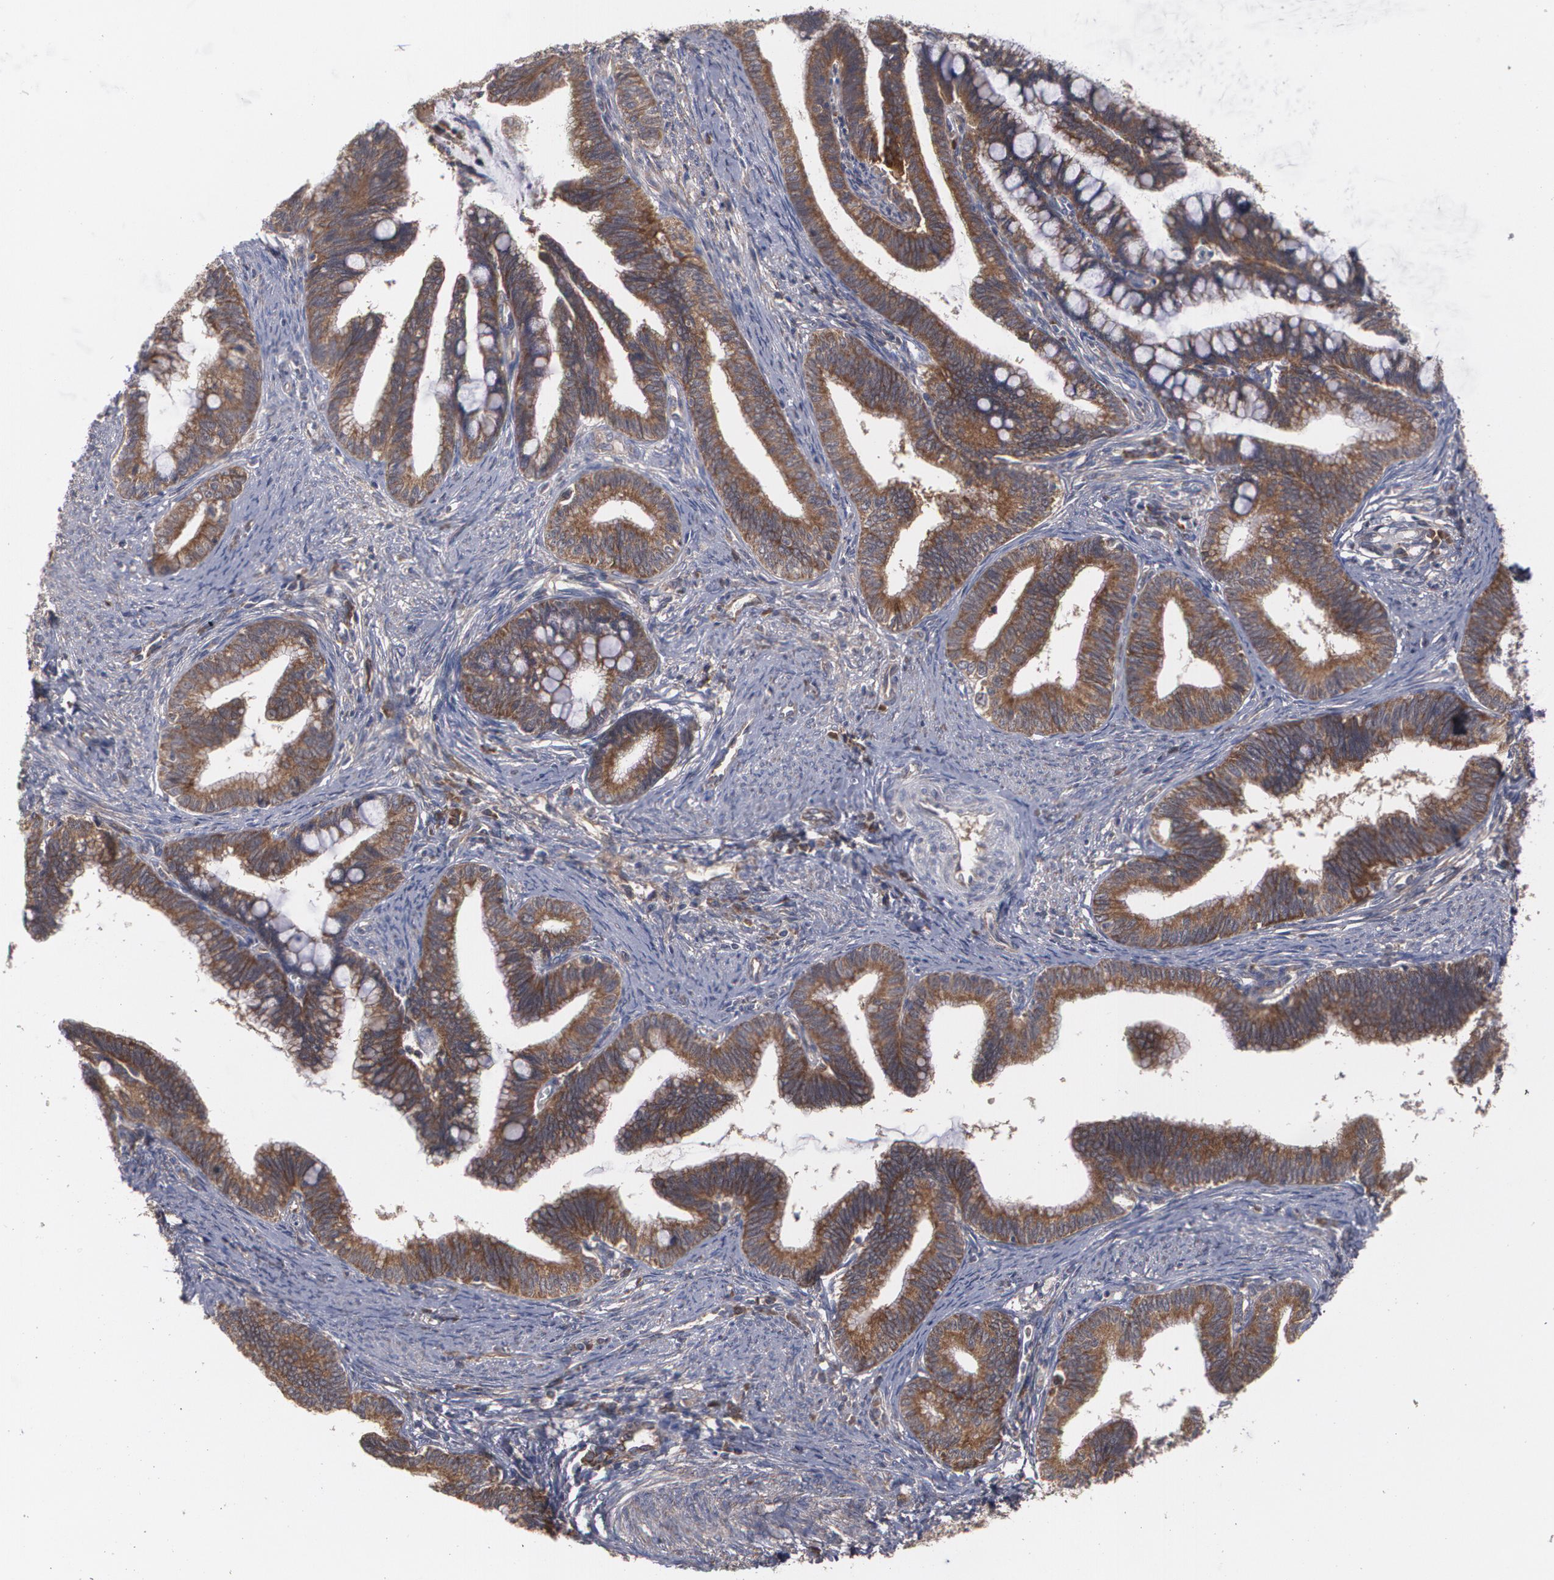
{"staining": {"intensity": "moderate", "quantity": ">75%", "location": "cytoplasmic/membranous"}, "tissue": "cervical cancer", "cell_type": "Tumor cells", "image_type": "cancer", "snomed": [{"axis": "morphology", "description": "Adenocarcinoma, NOS"}, {"axis": "topography", "description": "Cervix"}], "caption": "Immunohistochemistry (IHC) of human adenocarcinoma (cervical) demonstrates medium levels of moderate cytoplasmic/membranous staining in approximately >75% of tumor cells.", "gene": "BMP6", "patient": {"sex": "female", "age": 36}}